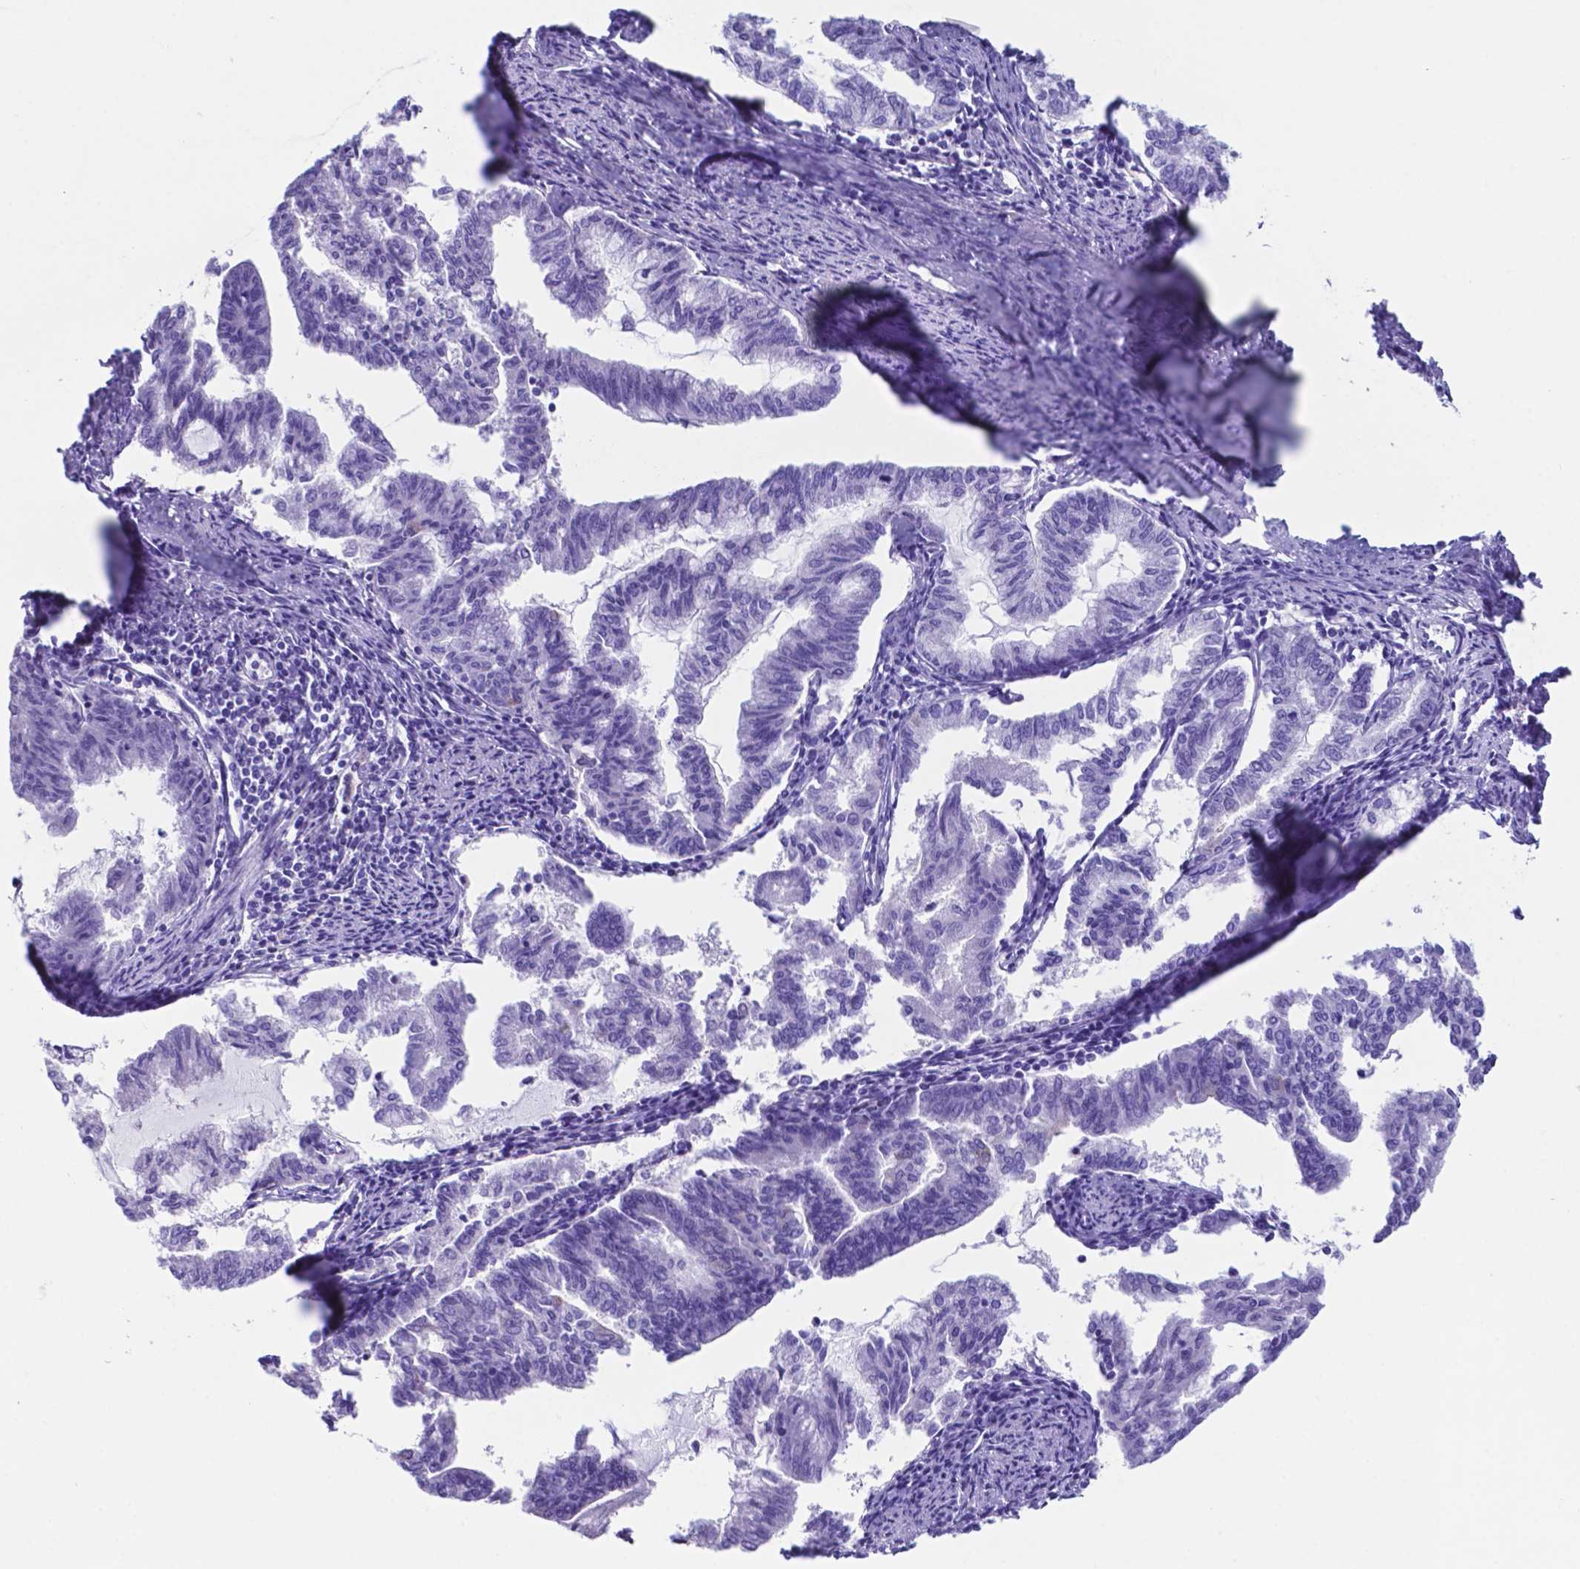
{"staining": {"intensity": "negative", "quantity": "none", "location": "none"}, "tissue": "endometrial cancer", "cell_type": "Tumor cells", "image_type": "cancer", "snomed": [{"axis": "morphology", "description": "Adenocarcinoma, NOS"}, {"axis": "topography", "description": "Endometrium"}], "caption": "Immunohistochemical staining of endometrial adenocarcinoma reveals no significant staining in tumor cells.", "gene": "DNAAF8", "patient": {"sex": "female", "age": 79}}